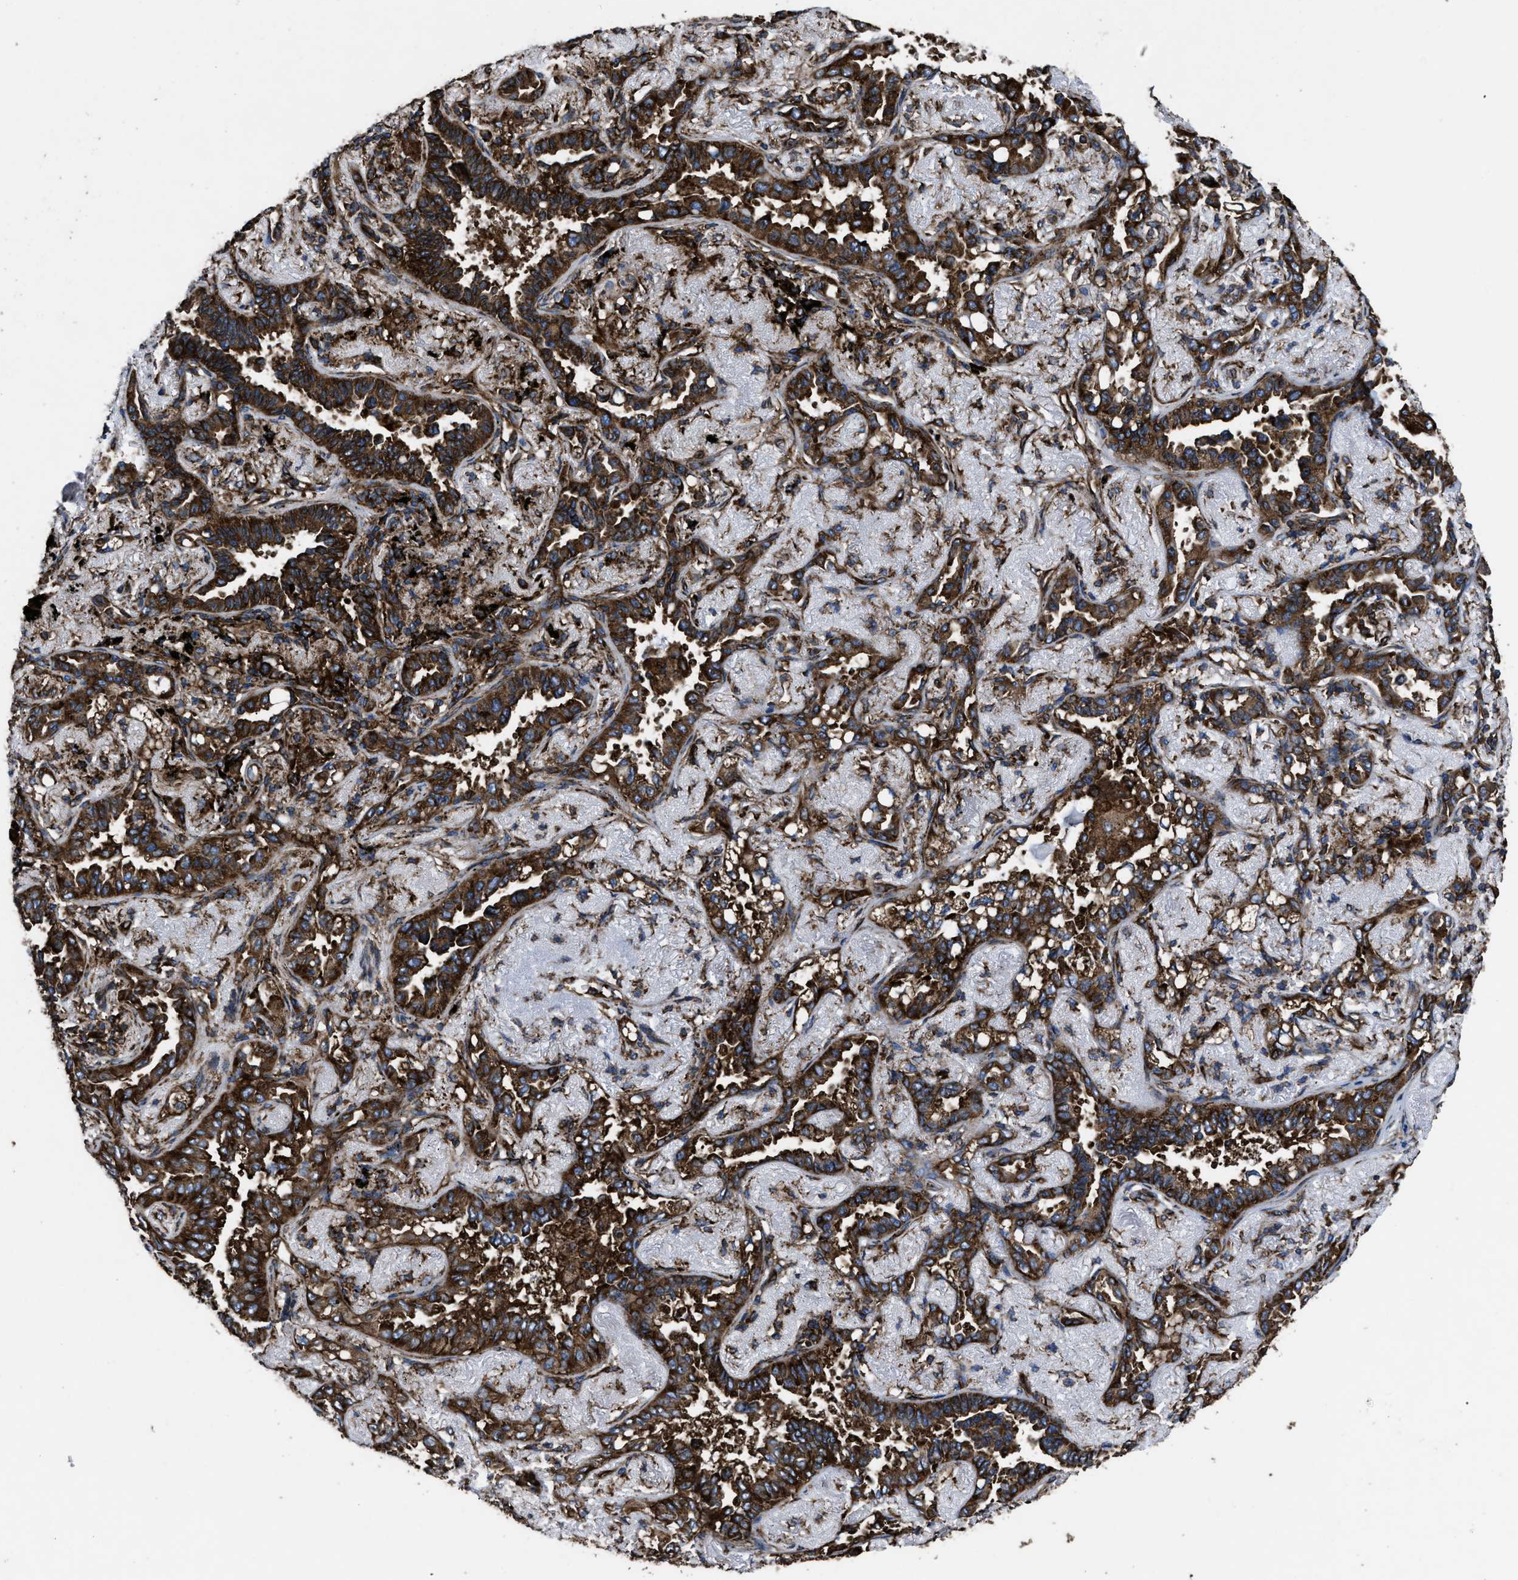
{"staining": {"intensity": "strong", "quantity": ">75%", "location": "cytoplasmic/membranous"}, "tissue": "lung cancer", "cell_type": "Tumor cells", "image_type": "cancer", "snomed": [{"axis": "morphology", "description": "Adenocarcinoma, NOS"}, {"axis": "topography", "description": "Lung"}], "caption": "This photomicrograph reveals adenocarcinoma (lung) stained with immunohistochemistry to label a protein in brown. The cytoplasmic/membranous of tumor cells show strong positivity for the protein. Nuclei are counter-stained blue.", "gene": "CAPRIN1", "patient": {"sex": "male", "age": 59}}